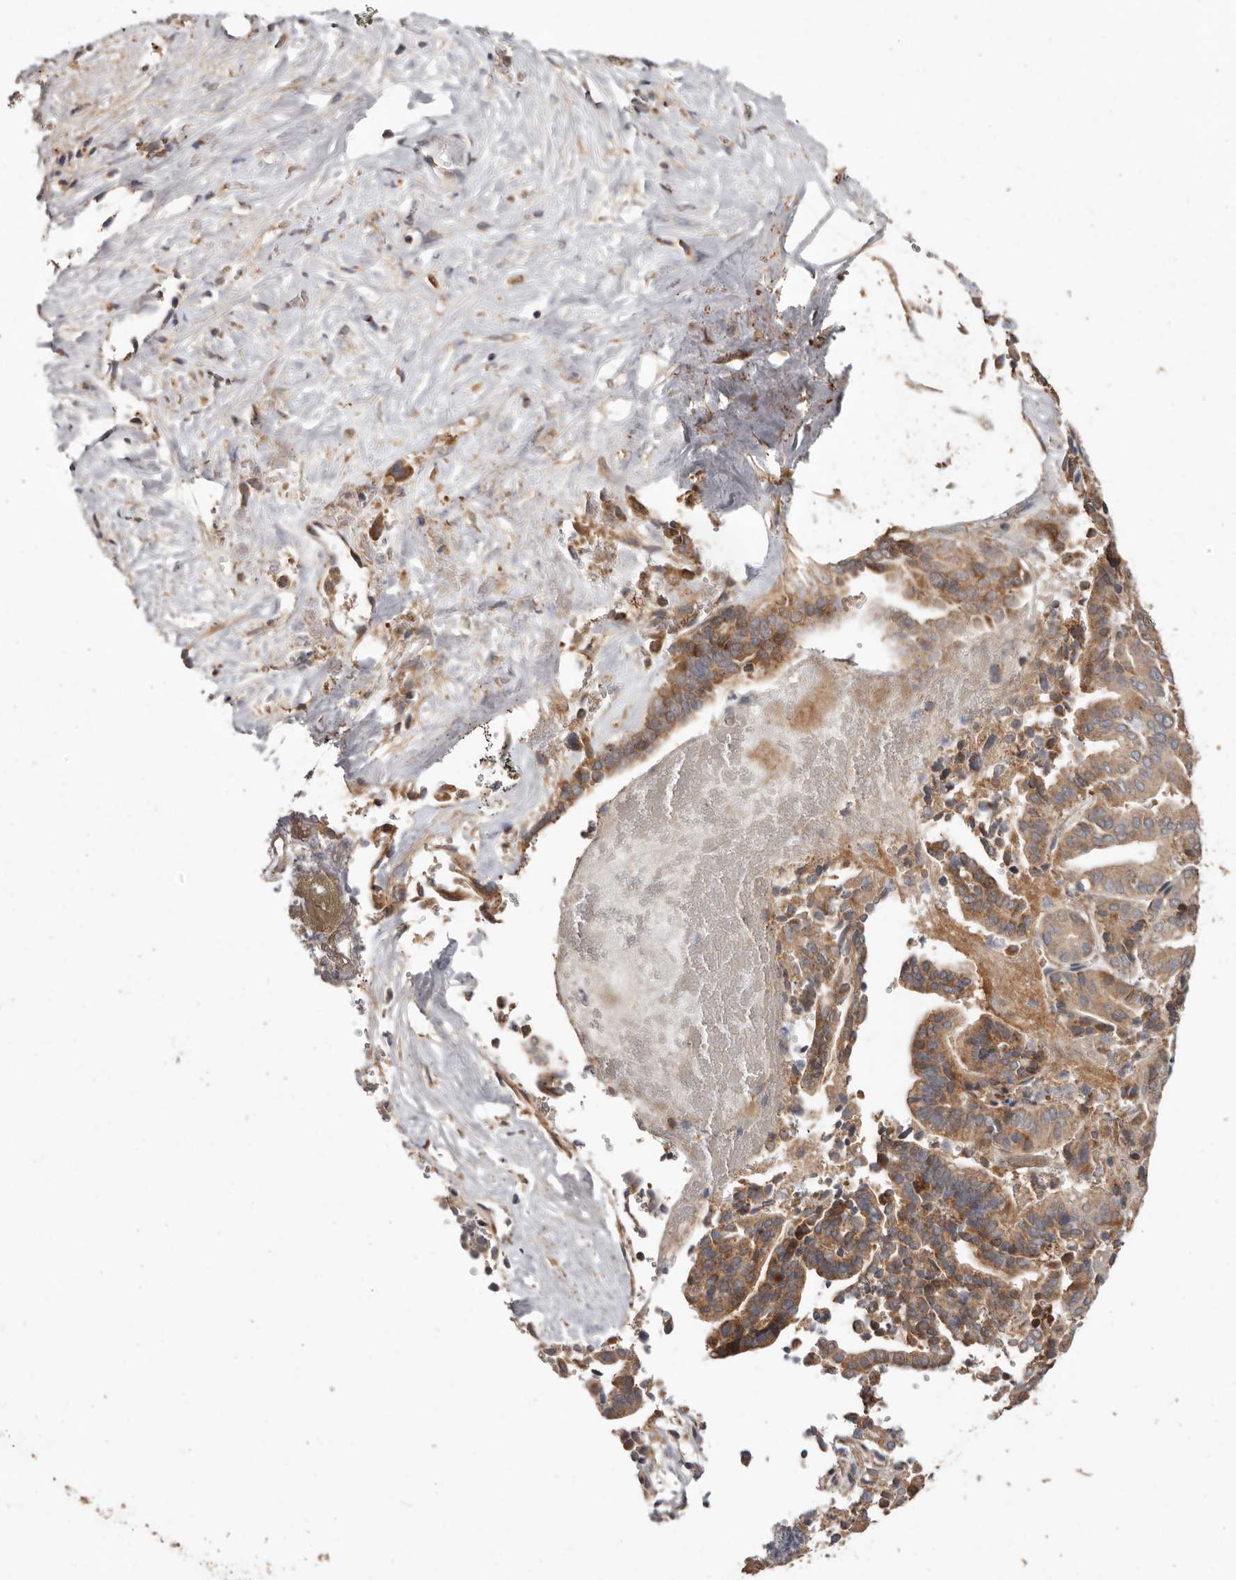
{"staining": {"intensity": "moderate", "quantity": "25%-75%", "location": "cytoplasmic/membranous"}, "tissue": "liver cancer", "cell_type": "Tumor cells", "image_type": "cancer", "snomed": [{"axis": "morphology", "description": "Cholangiocarcinoma"}, {"axis": "topography", "description": "Liver"}], "caption": "Cholangiocarcinoma (liver) stained with a brown dye reveals moderate cytoplasmic/membranous positive expression in approximately 25%-75% of tumor cells.", "gene": "GOT1L1", "patient": {"sex": "female", "age": 75}}